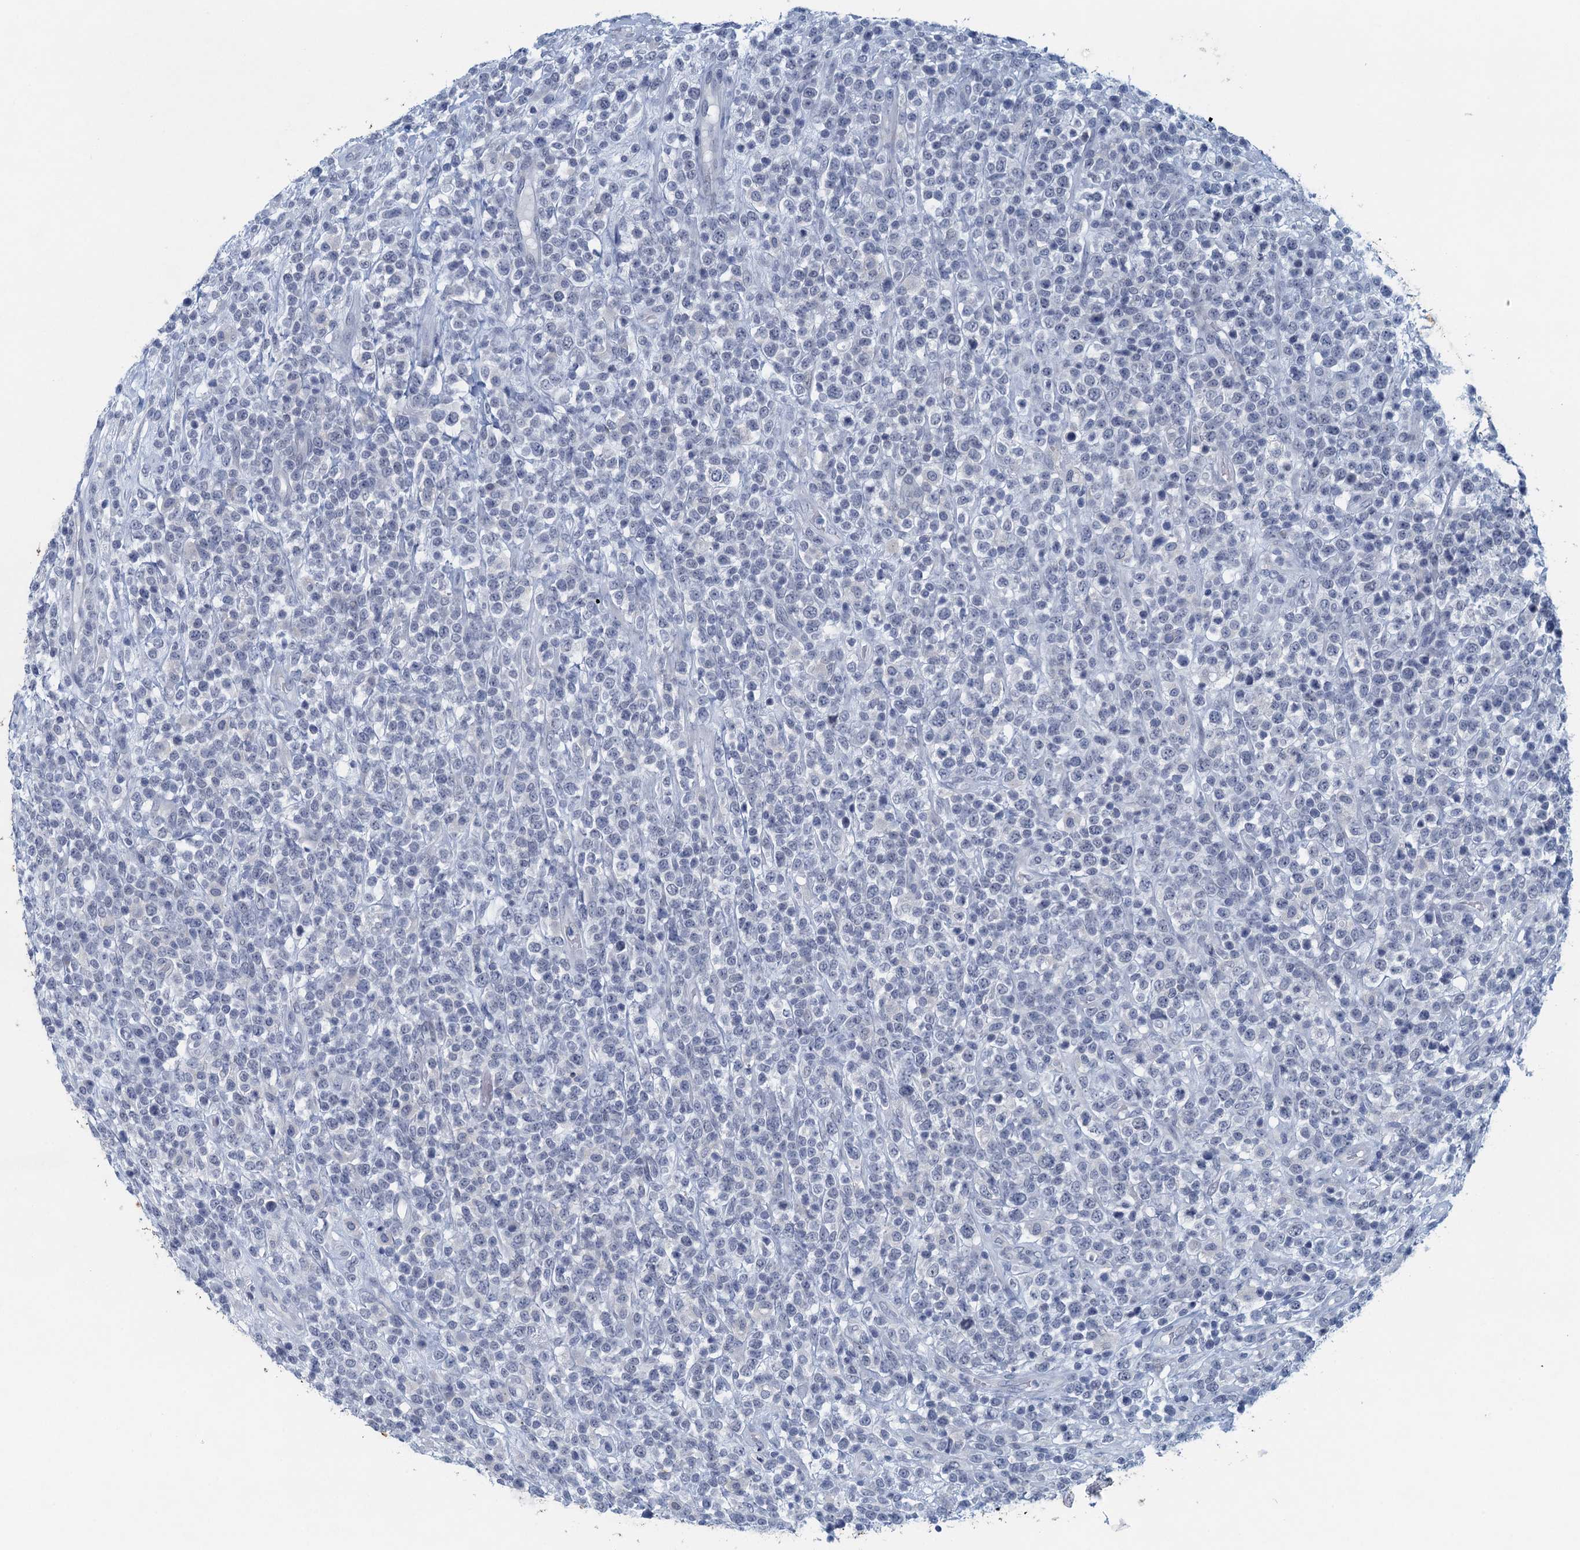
{"staining": {"intensity": "negative", "quantity": "none", "location": "none"}, "tissue": "lymphoma", "cell_type": "Tumor cells", "image_type": "cancer", "snomed": [{"axis": "morphology", "description": "Malignant lymphoma, non-Hodgkin's type, High grade"}, {"axis": "topography", "description": "Colon"}], "caption": "A histopathology image of malignant lymphoma, non-Hodgkin's type (high-grade) stained for a protein exhibits no brown staining in tumor cells.", "gene": "ENSG00000131152", "patient": {"sex": "female", "age": 53}}